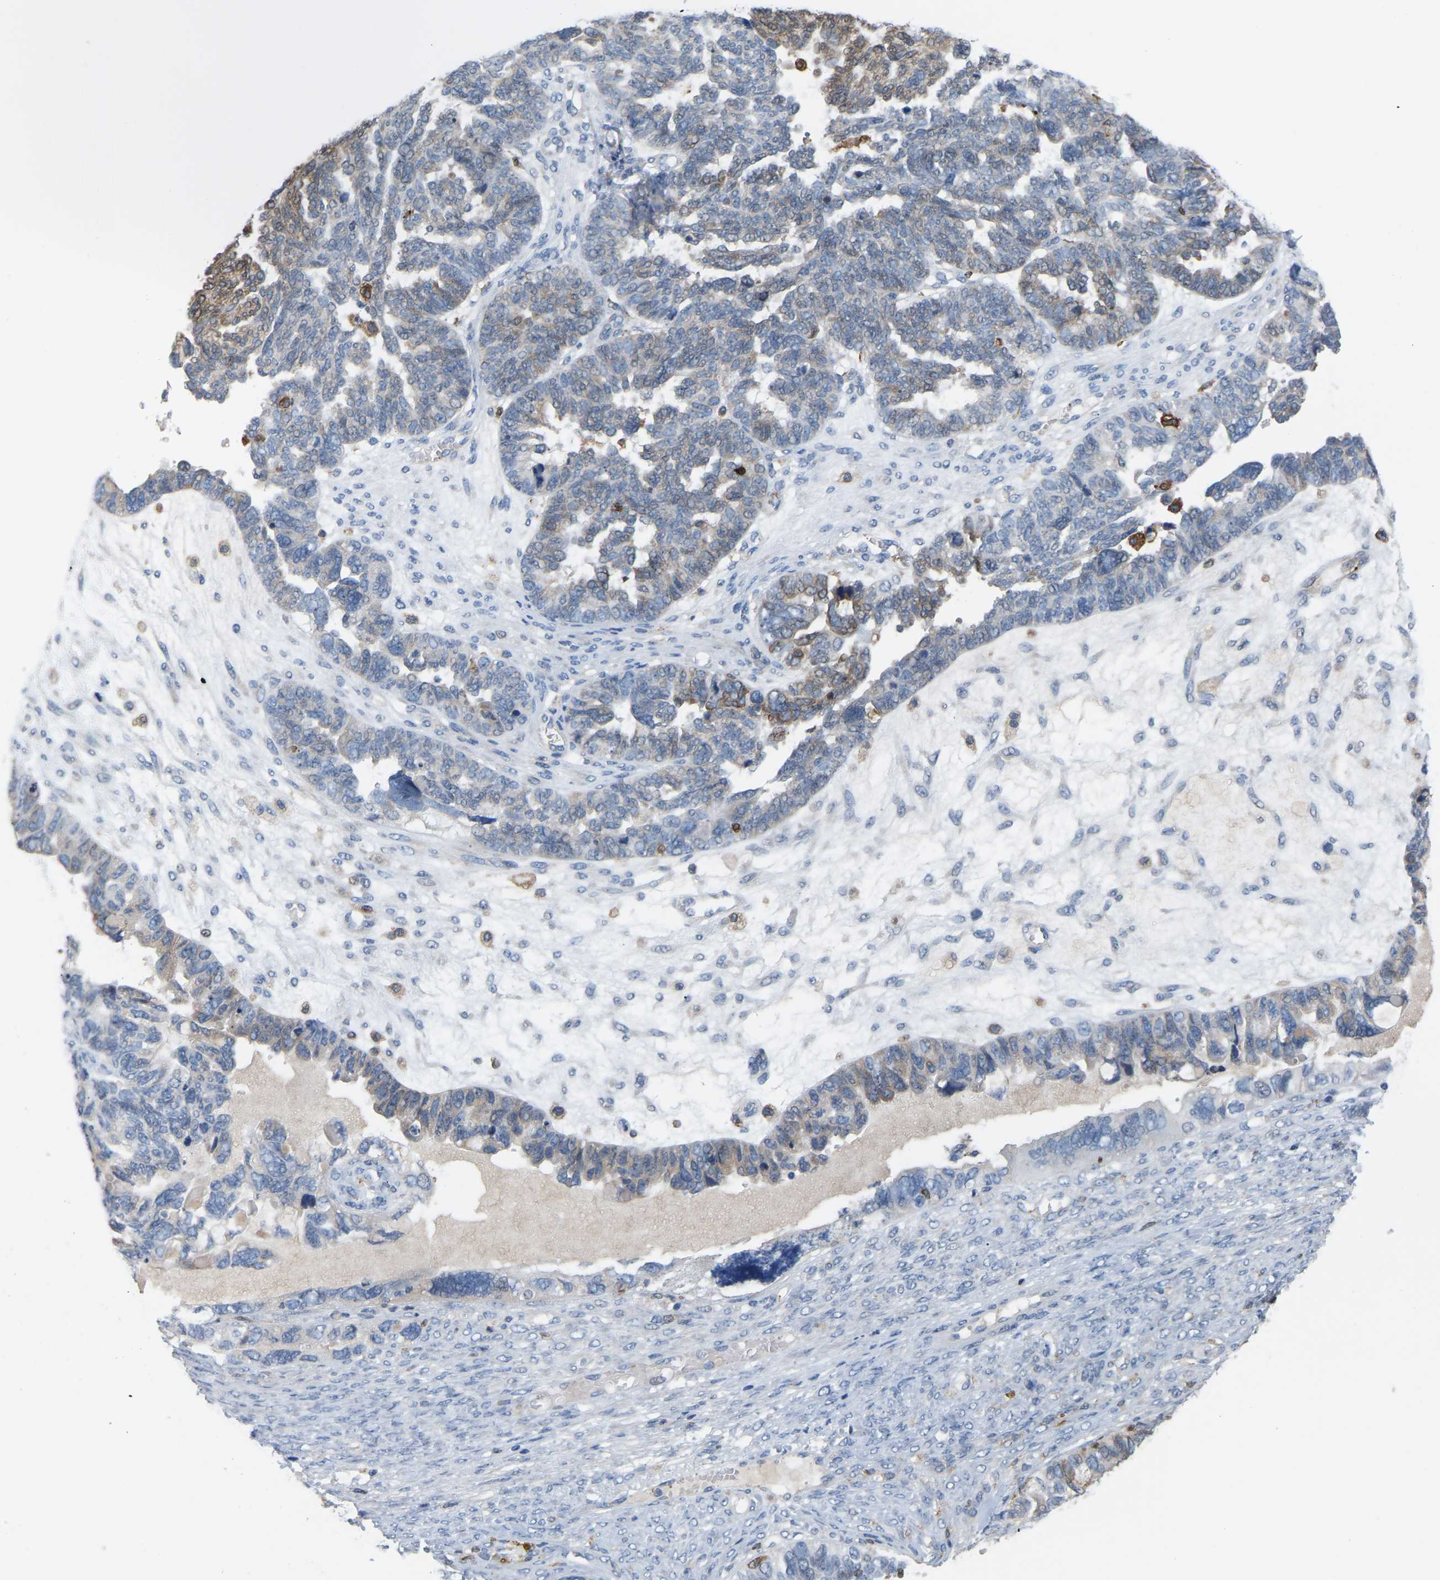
{"staining": {"intensity": "moderate", "quantity": "<25%", "location": "cytoplasmic/membranous"}, "tissue": "ovarian cancer", "cell_type": "Tumor cells", "image_type": "cancer", "snomed": [{"axis": "morphology", "description": "Cystadenocarcinoma, serous, NOS"}, {"axis": "topography", "description": "Ovary"}], "caption": "Immunohistochemistry photomicrograph of neoplastic tissue: human ovarian cancer stained using immunohistochemistry (IHC) demonstrates low levels of moderate protein expression localized specifically in the cytoplasmic/membranous of tumor cells, appearing as a cytoplasmic/membranous brown color.", "gene": "PTGS1", "patient": {"sex": "female", "age": 79}}